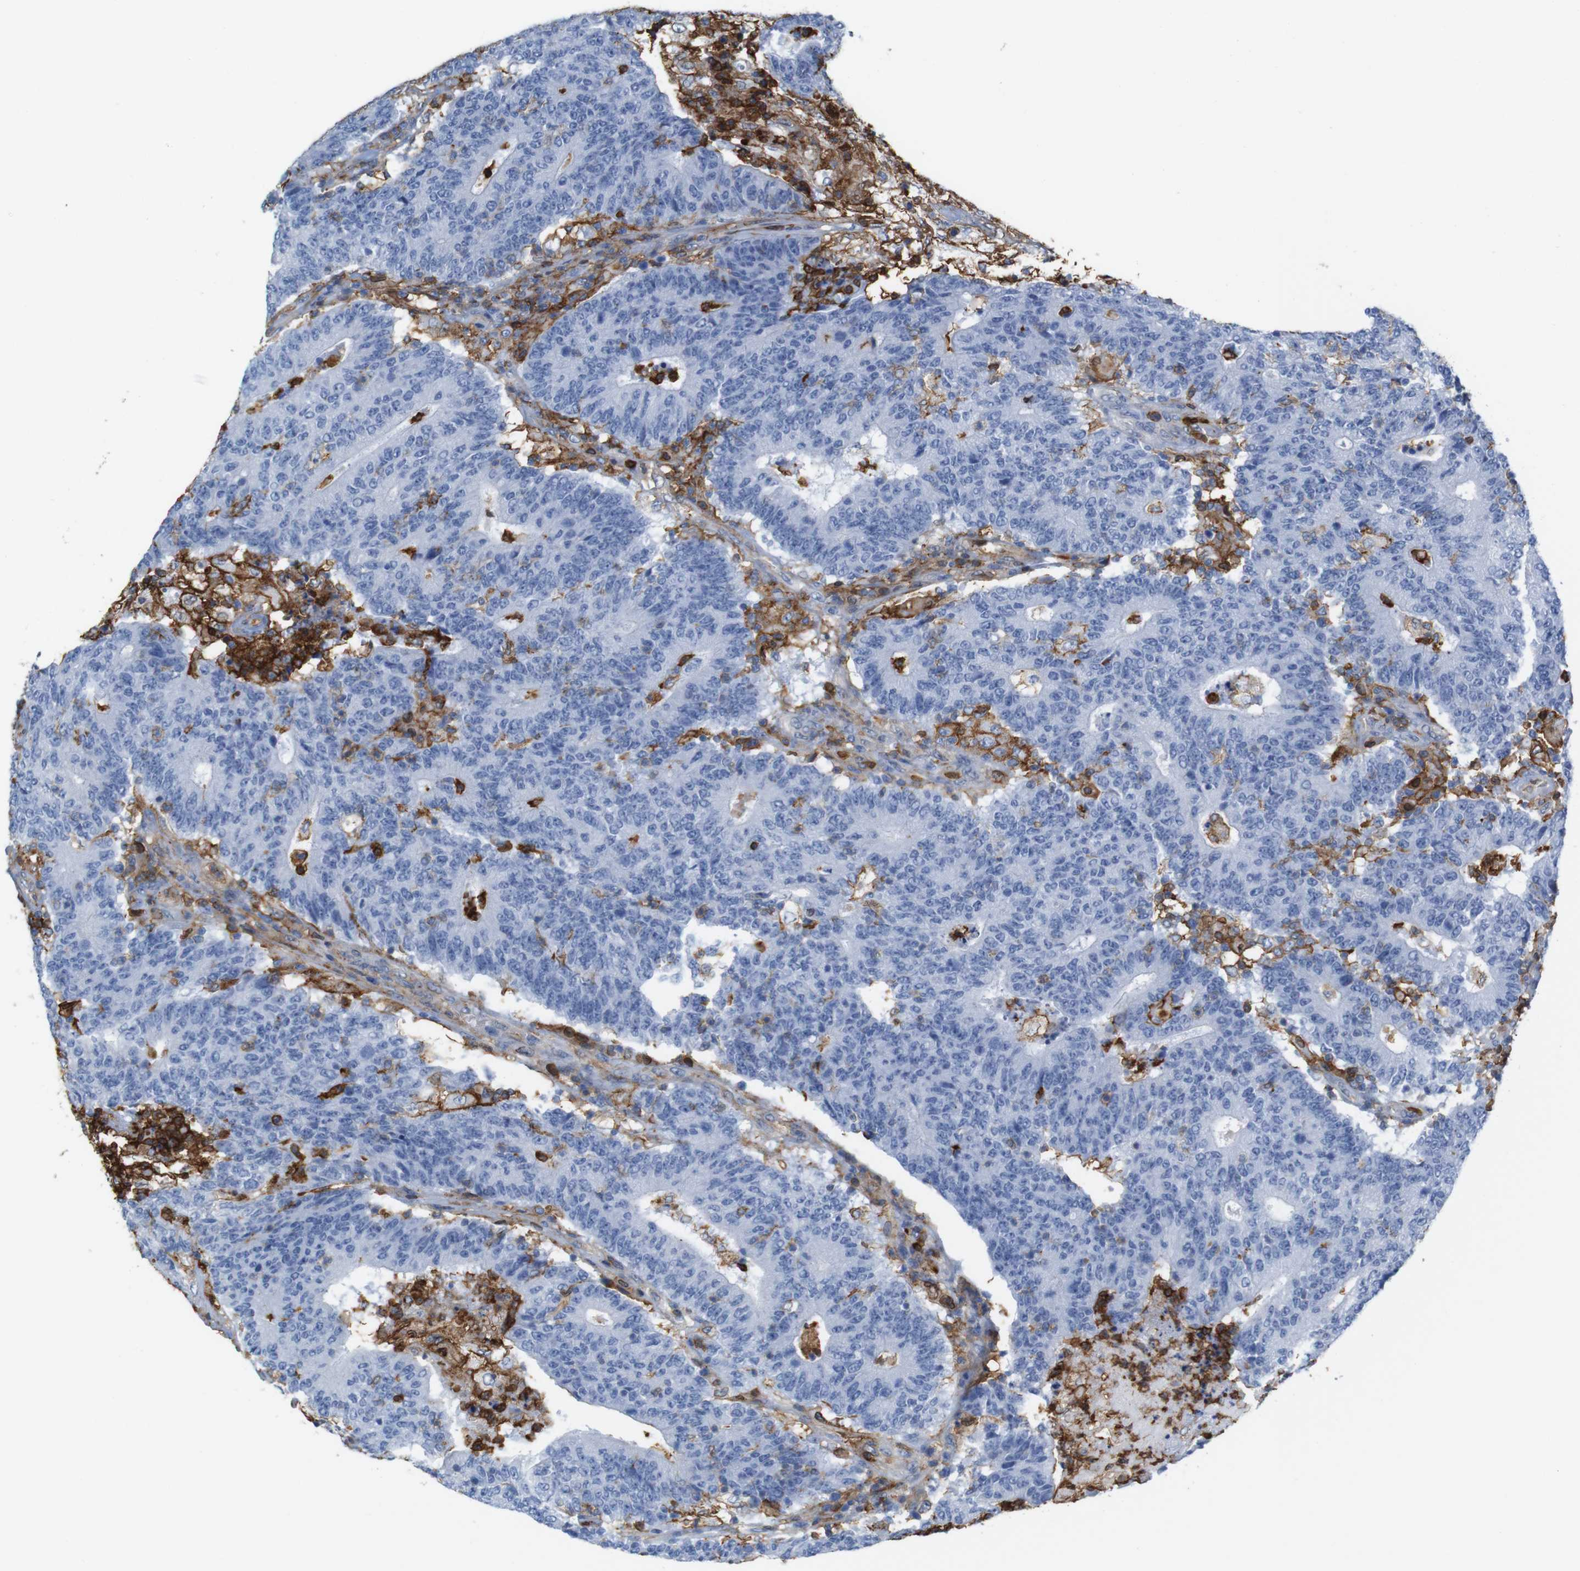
{"staining": {"intensity": "negative", "quantity": "none", "location": "none"}, "tissue": "colorectal cancer", "cell_type": "Tumor cells", "image_type": "cancer", "snomed": [{"axis": "morphology", "description": "Normal tissue, NOS"}, {"axis": "morphology", "description": "Adenocarcinoma, NOS"}, {"axis": "topography", "description": "Colon"}], "caption": "Protein analysis of colorectal cancer demonstrates no significant positivity in tumor cells.", "gene": "ANXA1", "patient": {"sex": "female", "age": 75}}